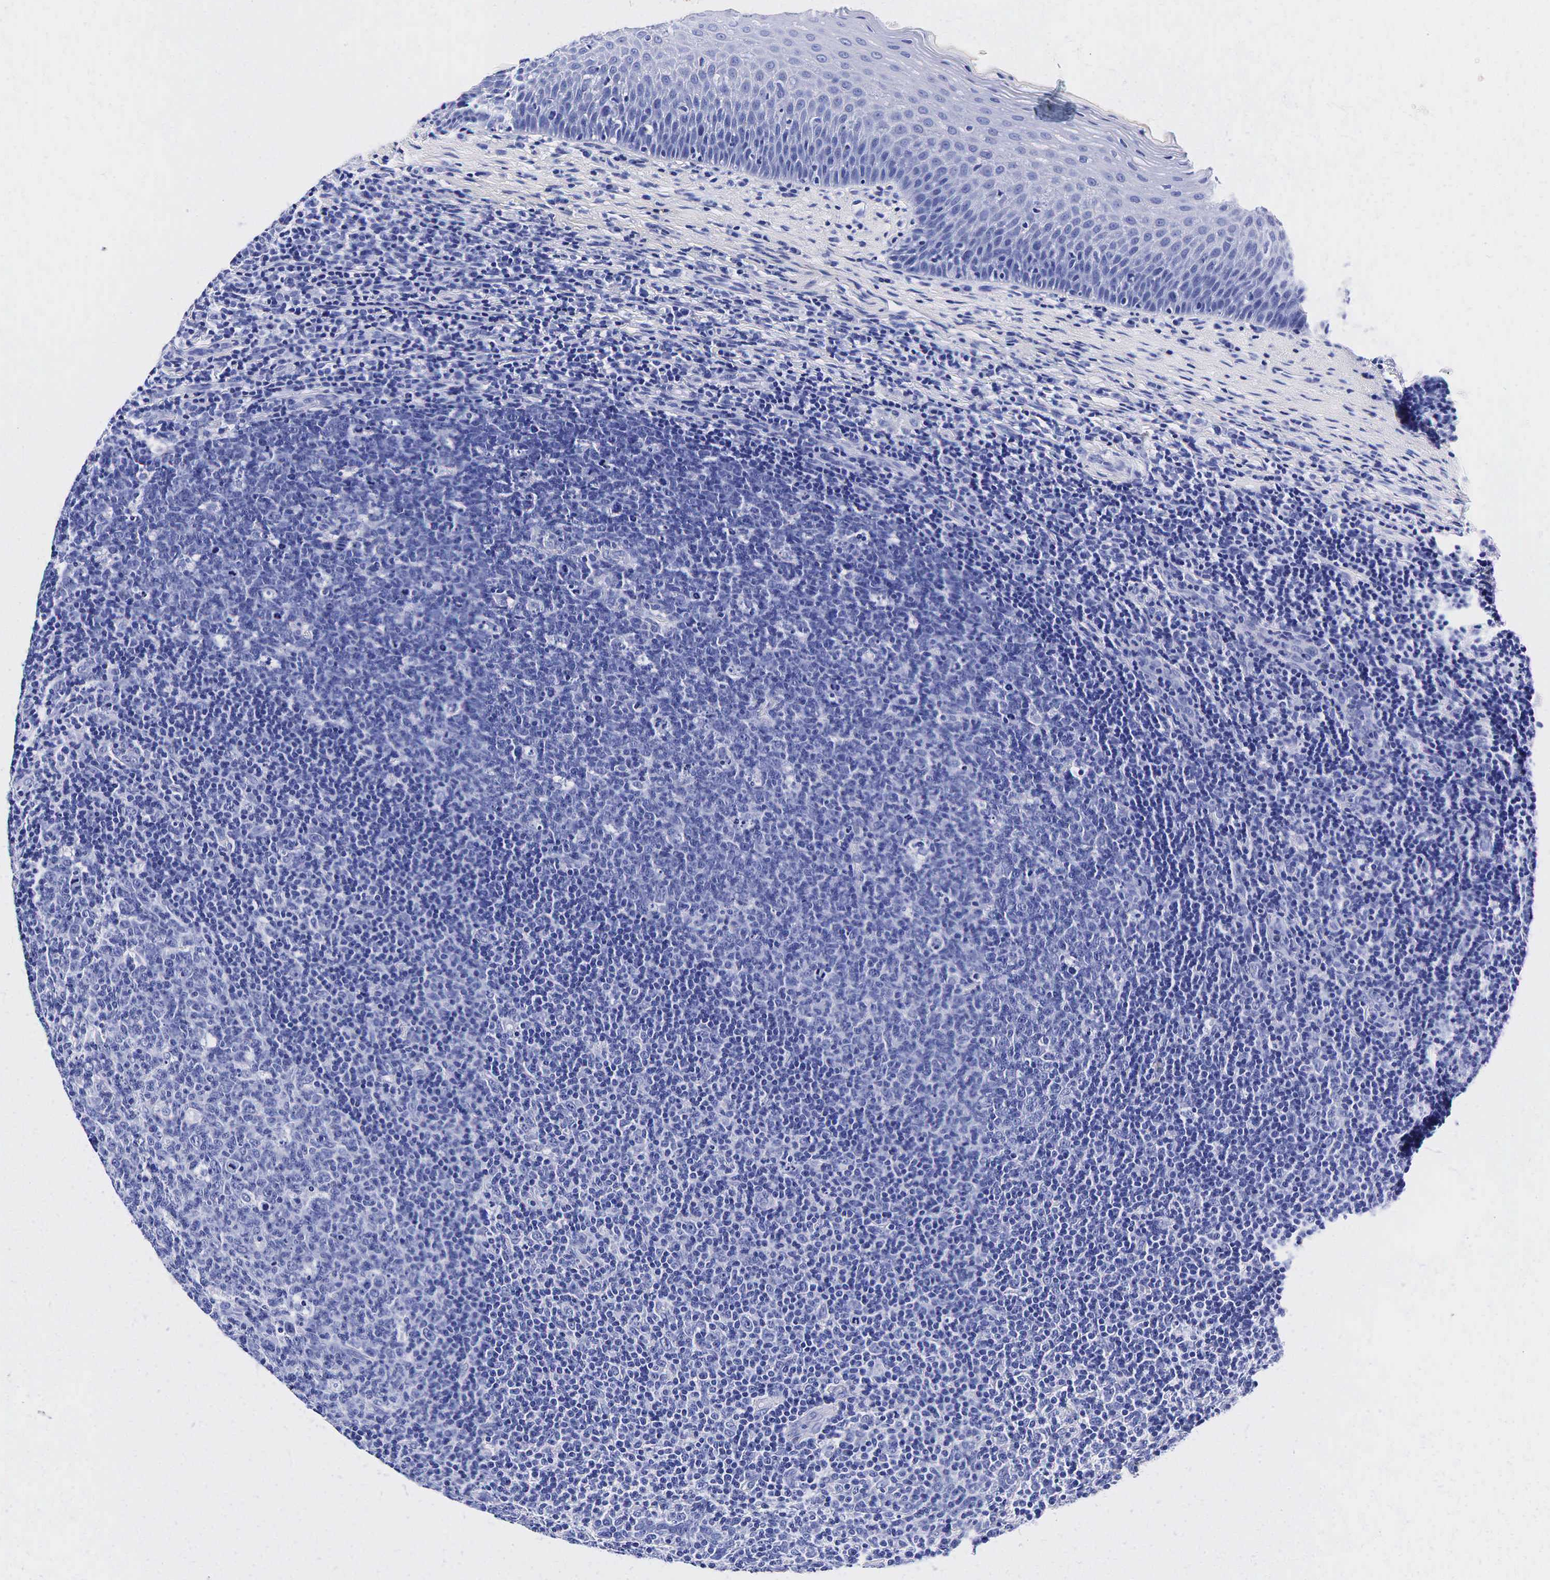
{"staining": {"intensity": "negative", "quantity": "none", "location": "none"}, "tissue": "tonsil", "cell_type": "Germinal center cells", "image_type": "normal", "snomed": [{"axis": "morphology", "description": "Normal tissue, NOS"}, {"axis": "topography", "description": "Tonsil"}], "caption": "Normal tonsil was stained to show a protein in brown. There is no significant expression in germinal center cells. (Immunohistochemistry, brightfield microscopy, high magnification).", "gene": "TG", "patient": {"sex": "male", "age": 6}}